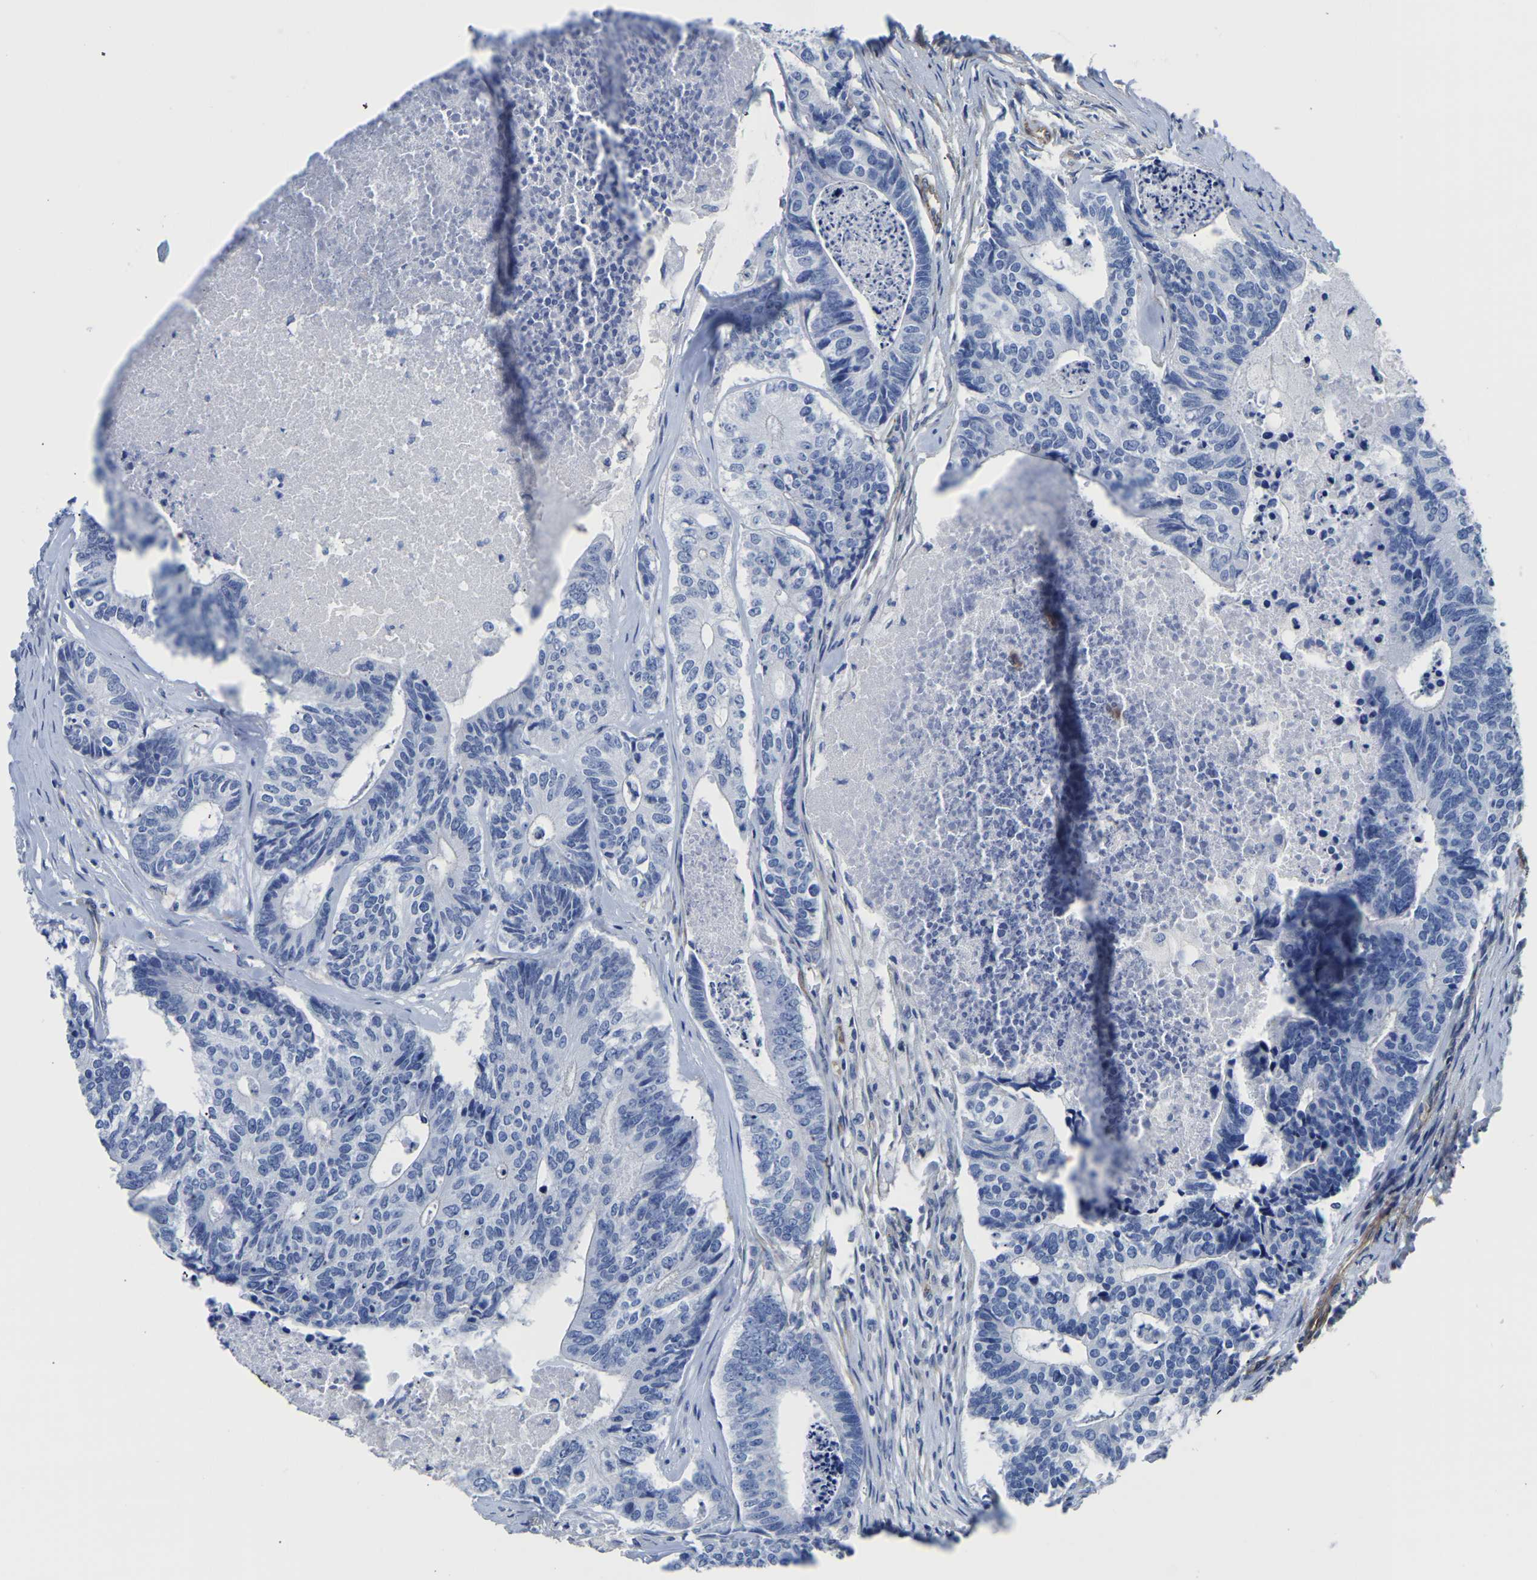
{"staining": {"intensity": "negative", "quantity": "none", "location": "none"}, "tissue": "colorectal cancer", "cell_type": "Tumor cells", "image_type": "cancer", "snomed": [{"axis": "morphology", "description": "Adenocarcinoma, NOS"}, {"axis": "topography", "description": "Colon"}], "caption": "Immunohistochemistry micrograph of neoplastic tissue: human colorectal cancer (adenocarcinoma) stained with DAB (3,3'-diaminobenzidine) reveals no significant protein positivity in tumor cells.", "gene": "SLC45A3", "patient": {"sex": "female", "age": 67}}